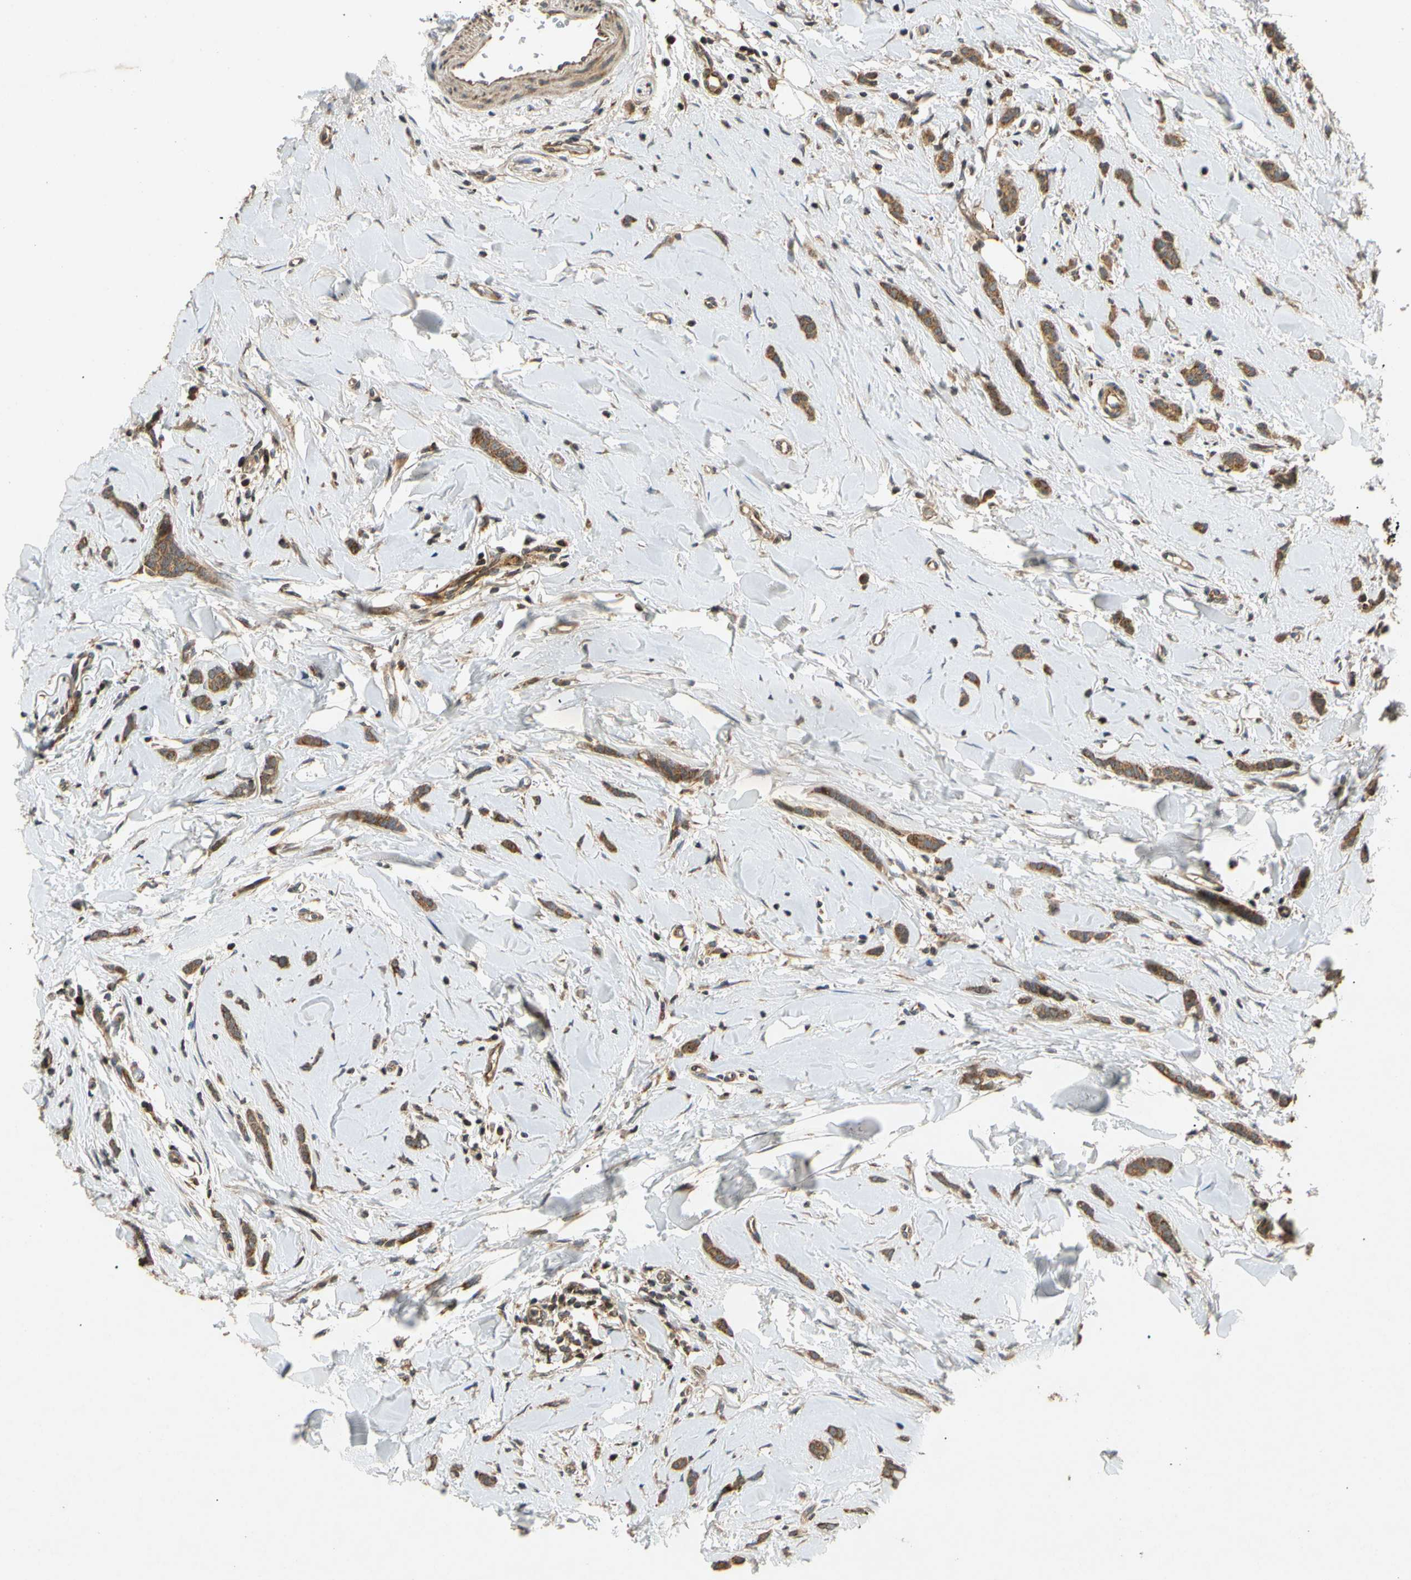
{"staining": {"intensity": "strong", "quantity": ">75%", "location": "cytoplasmic/membranous"}, "tissue": "breast cancer", "cell_type": "Tumor cells", "image_type": "cancer", "snomed": [{"axis": "morphology", "description": "Lobular carcinoma"}, {"axis": "topography", "description": "Skin"}, {"axis": "topography", "description": "Breast"}], "caption": "Protein expression by IHC reveals strong cytoplasmic/membranous expression in about >75% of tumor cells in breast lobular carcinoma. (IHC, brightfield microscopy, high magnification).", "gene": "MRPS22", "patient": {"sex": "female", "age": 46}}